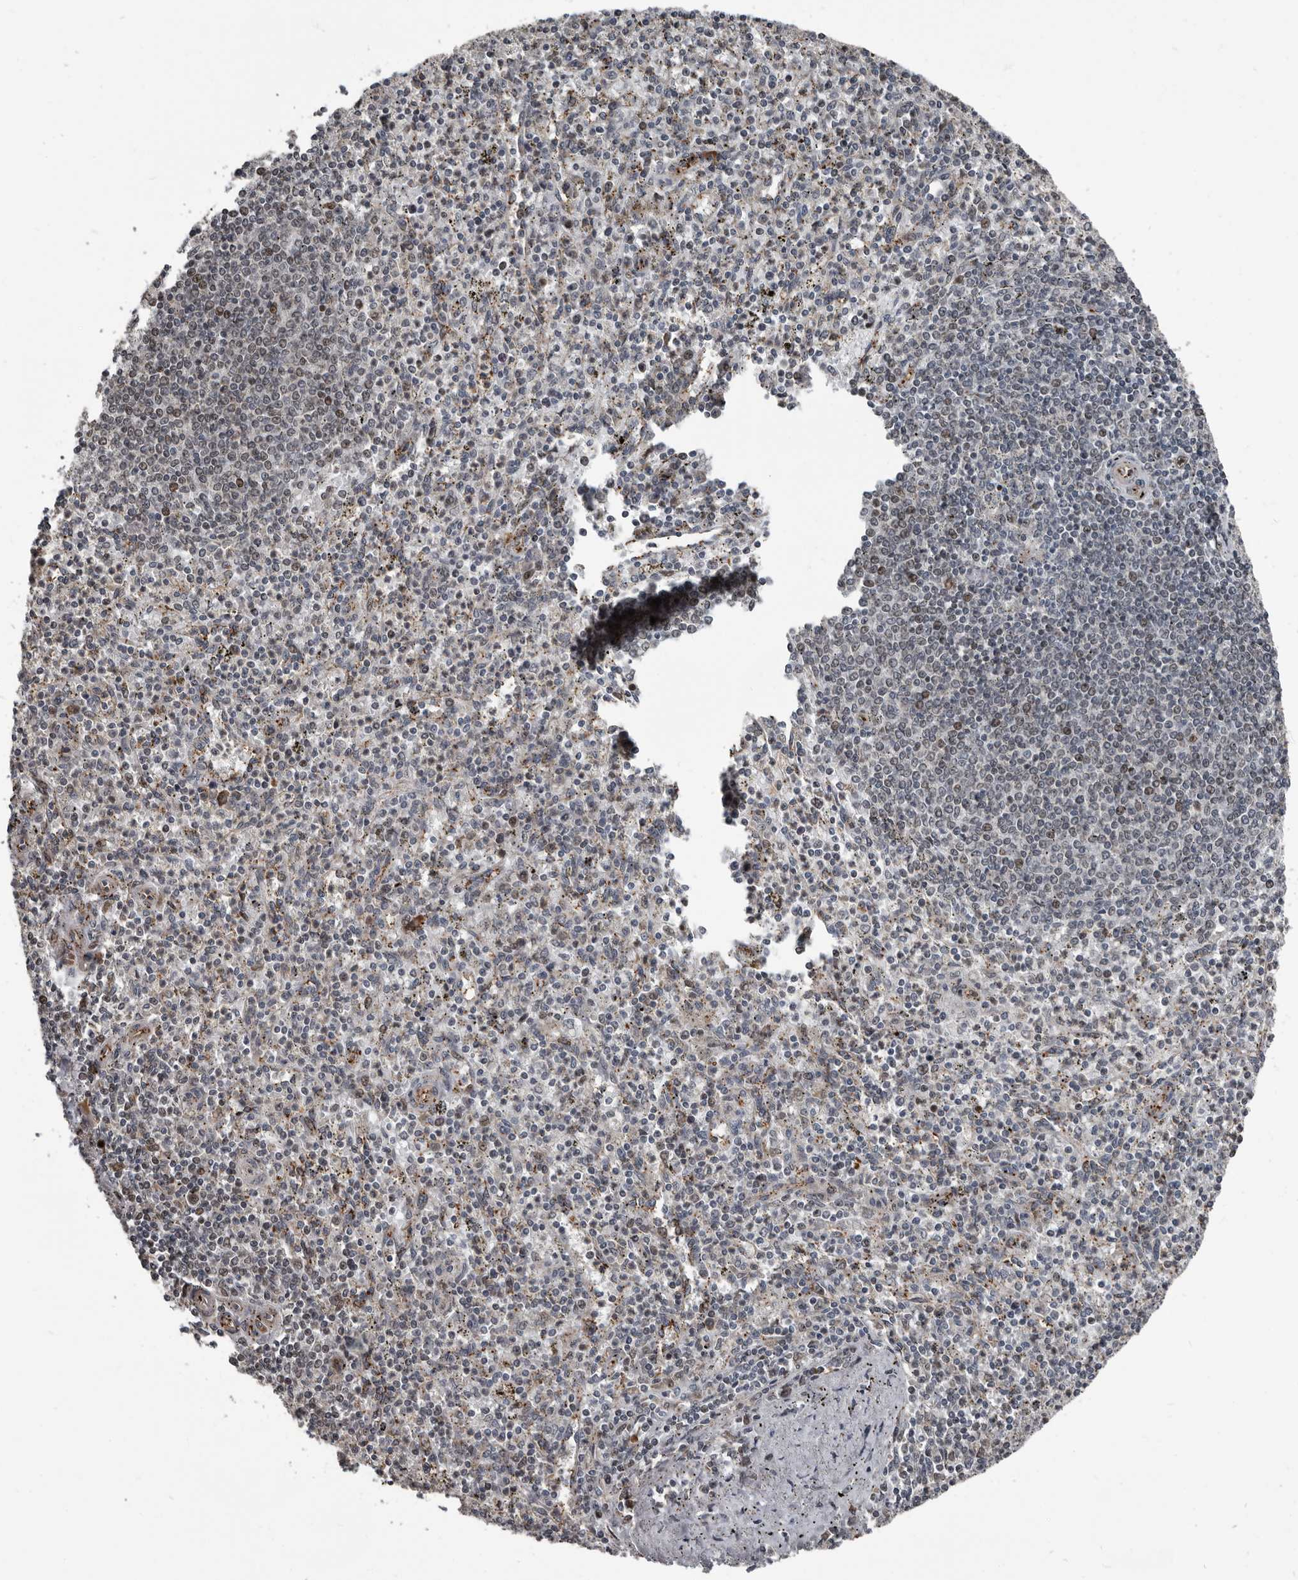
{"staining": {"intensity": "negative", "quantity": "none", "location": "none"}, "tissue": "spleen", "cell_type": "Cells in red pulp", "image_type": "normal", "snomed": [{"axis": "morphology", "description": "Normal tissue, NOS"}, {"axis": "topography", "description": "Spleen"}], "caption": "Immunohistochemical staining of unremarkable human spleen exhibits no significant expression in cells in red pulp. The staining was performed using DAB to visualize the protein expression in brown, while the nuclei were stained in blue with hematoxylin (Magnification: 20x).", "gene": "CHD1L", "patient": {"sex": "male", "age": 72}}